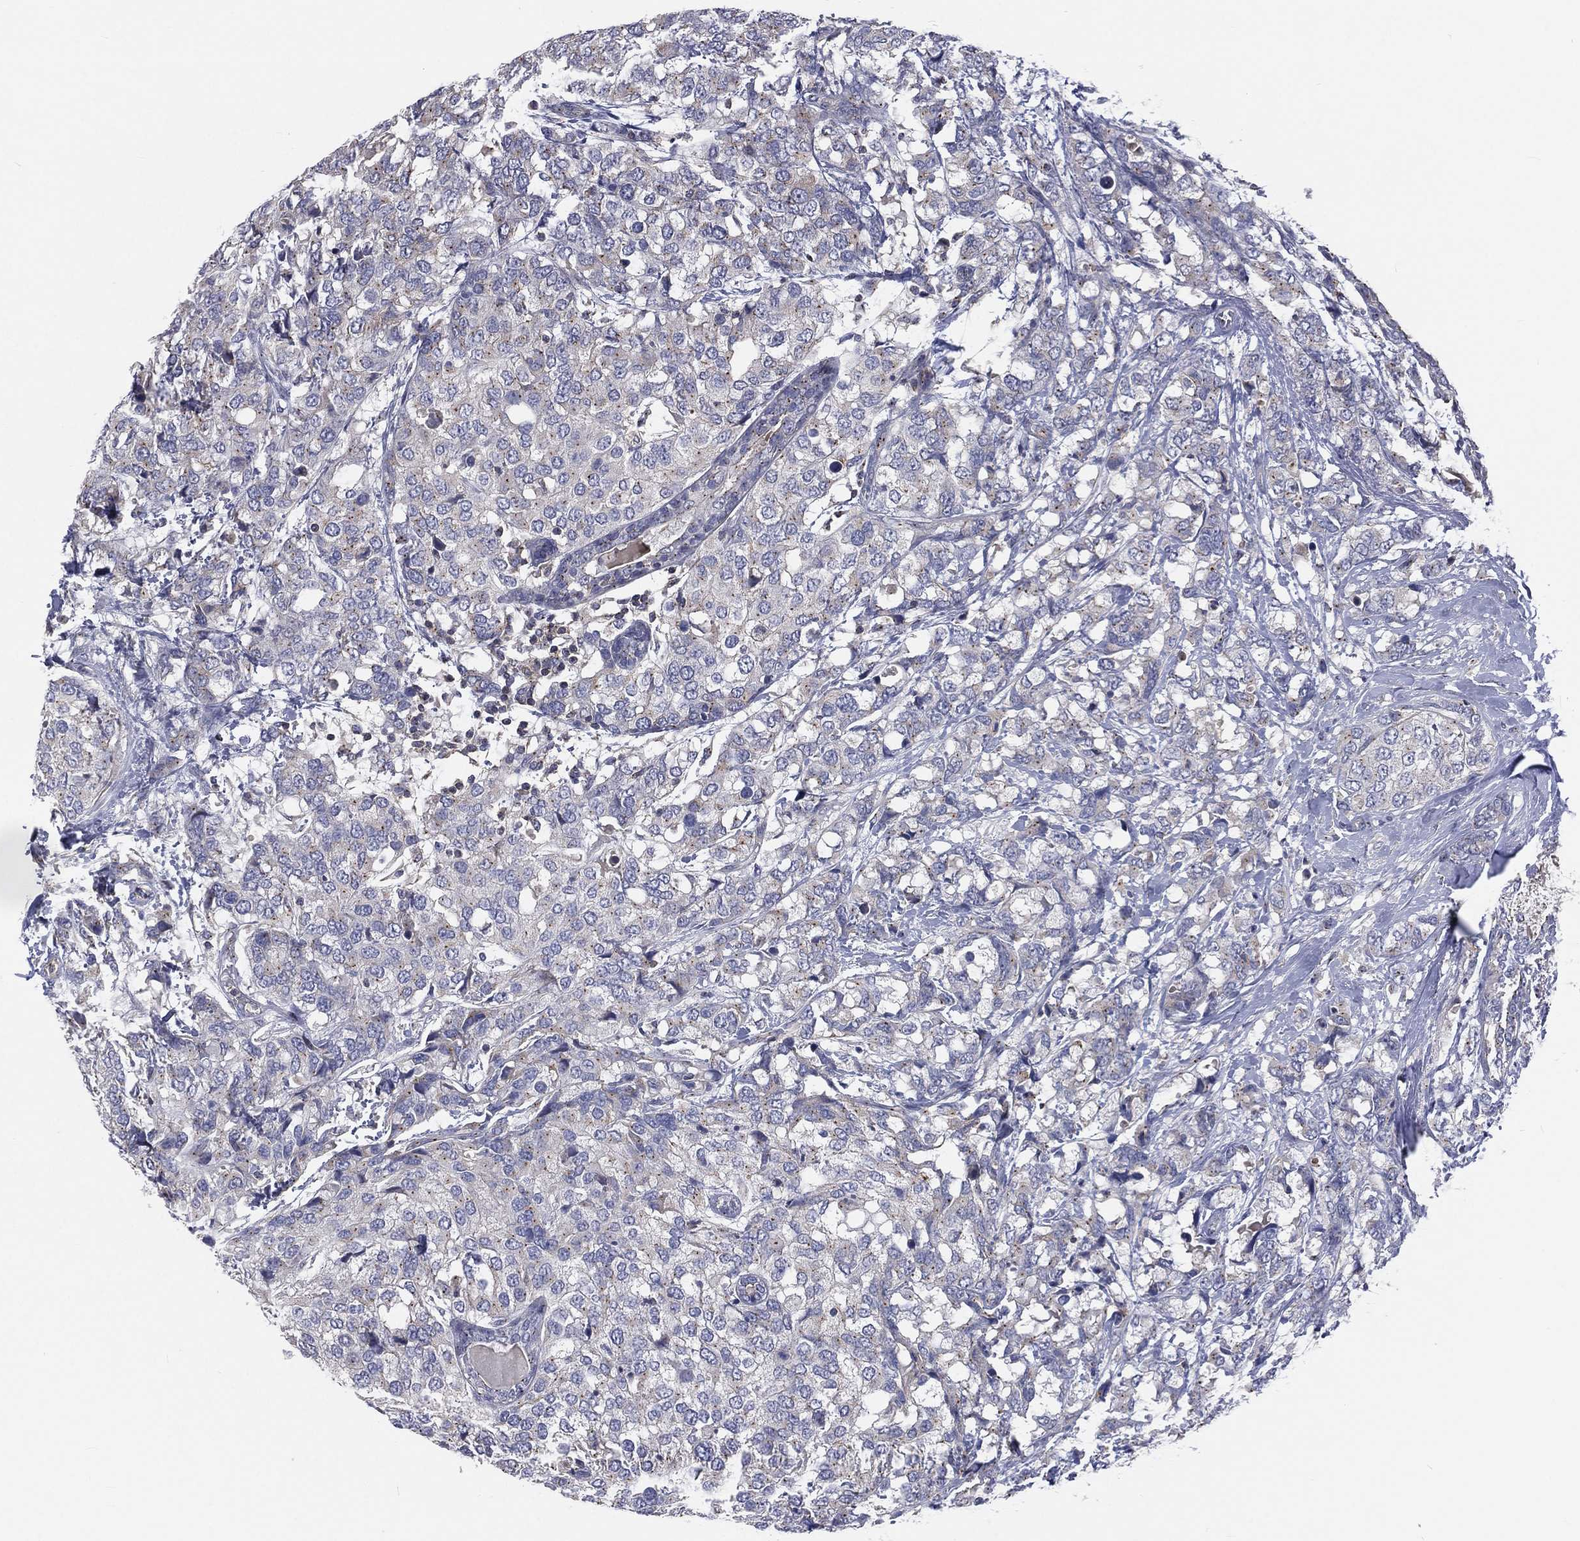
{"staining": {"intensity": "weak", "quantity": "<25%", "location": "cytoplasmic/membranous"}, "tissue": "breast cancer", "cell_type": "Tumor cells", "image_type": "cancer", "snomed": [{"axis": "morphology", "description": "Lobular carcinoma"}, {"axis": "topography", "description": "Breast"}], "caption": "This is a histopathology image of immunohistochemistry (IHC) staining of breast cancer, which shows no expression in tumor cells. (DAB (3,3'-diaminobenzidine) immunohistochemistry visualized using brightfield microscopy, high magnification).", "gene": "CROCC", "patient": {"sex": "female", "age": 59}}